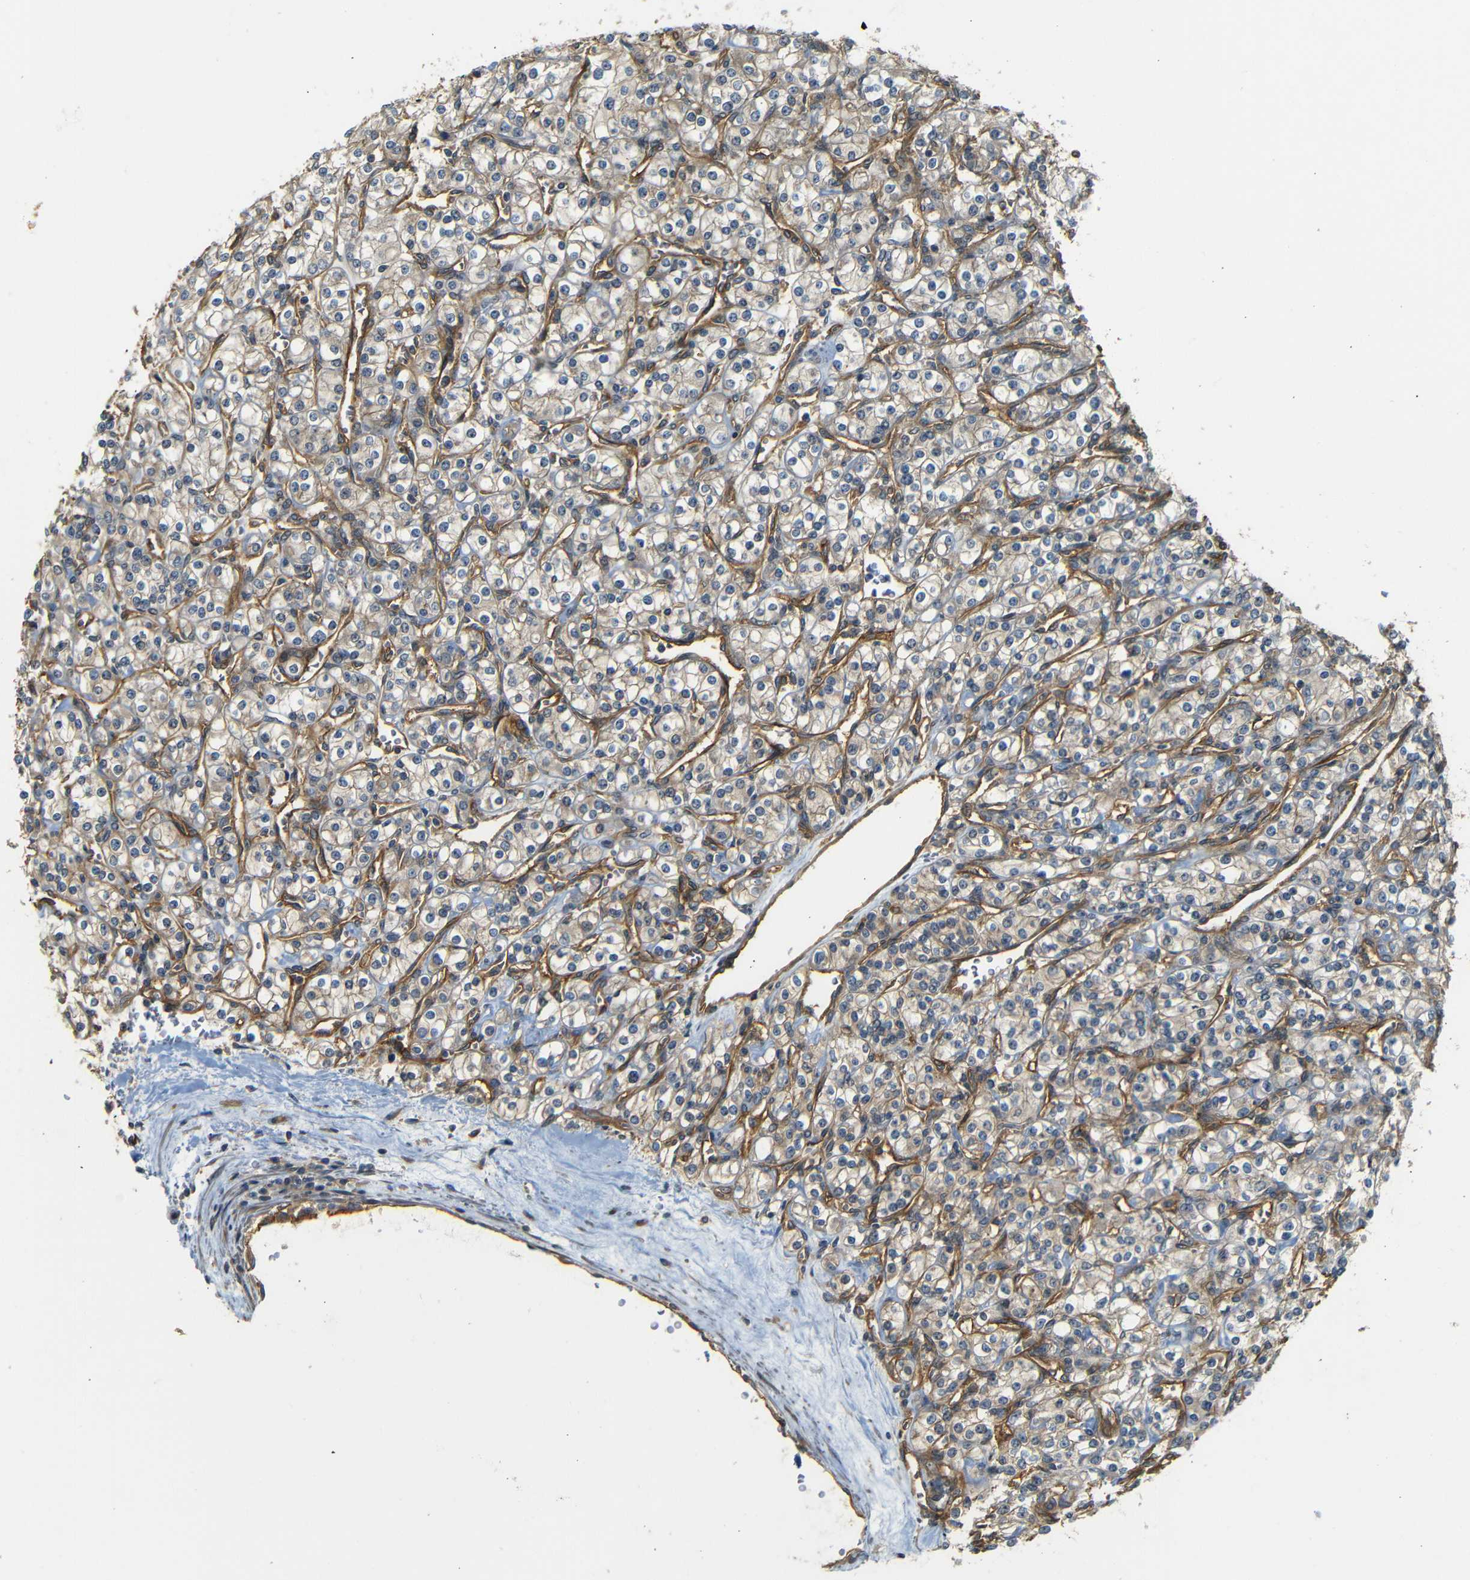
{"staining": {"intensity": "weak", "quantity": "25%-75%", "location": "cytoplasmic/membranous"}, "tissue": "renal cancer", "cell_type": "Tumor cells", "image_type": "cancer", "snomed": [{"axis": "morphology", "description": "Adenocarcinoma, NOS"}, {"axis": "topography", "description": "Kidney"}], "caption": "Protein expression analysis of renal cancer reveals weak cytoplasmic/membranous expression in approximately 25%-75% of tumor cells.", "gene": "RELL1", "patient": {"sex": "male", "age": 77}}